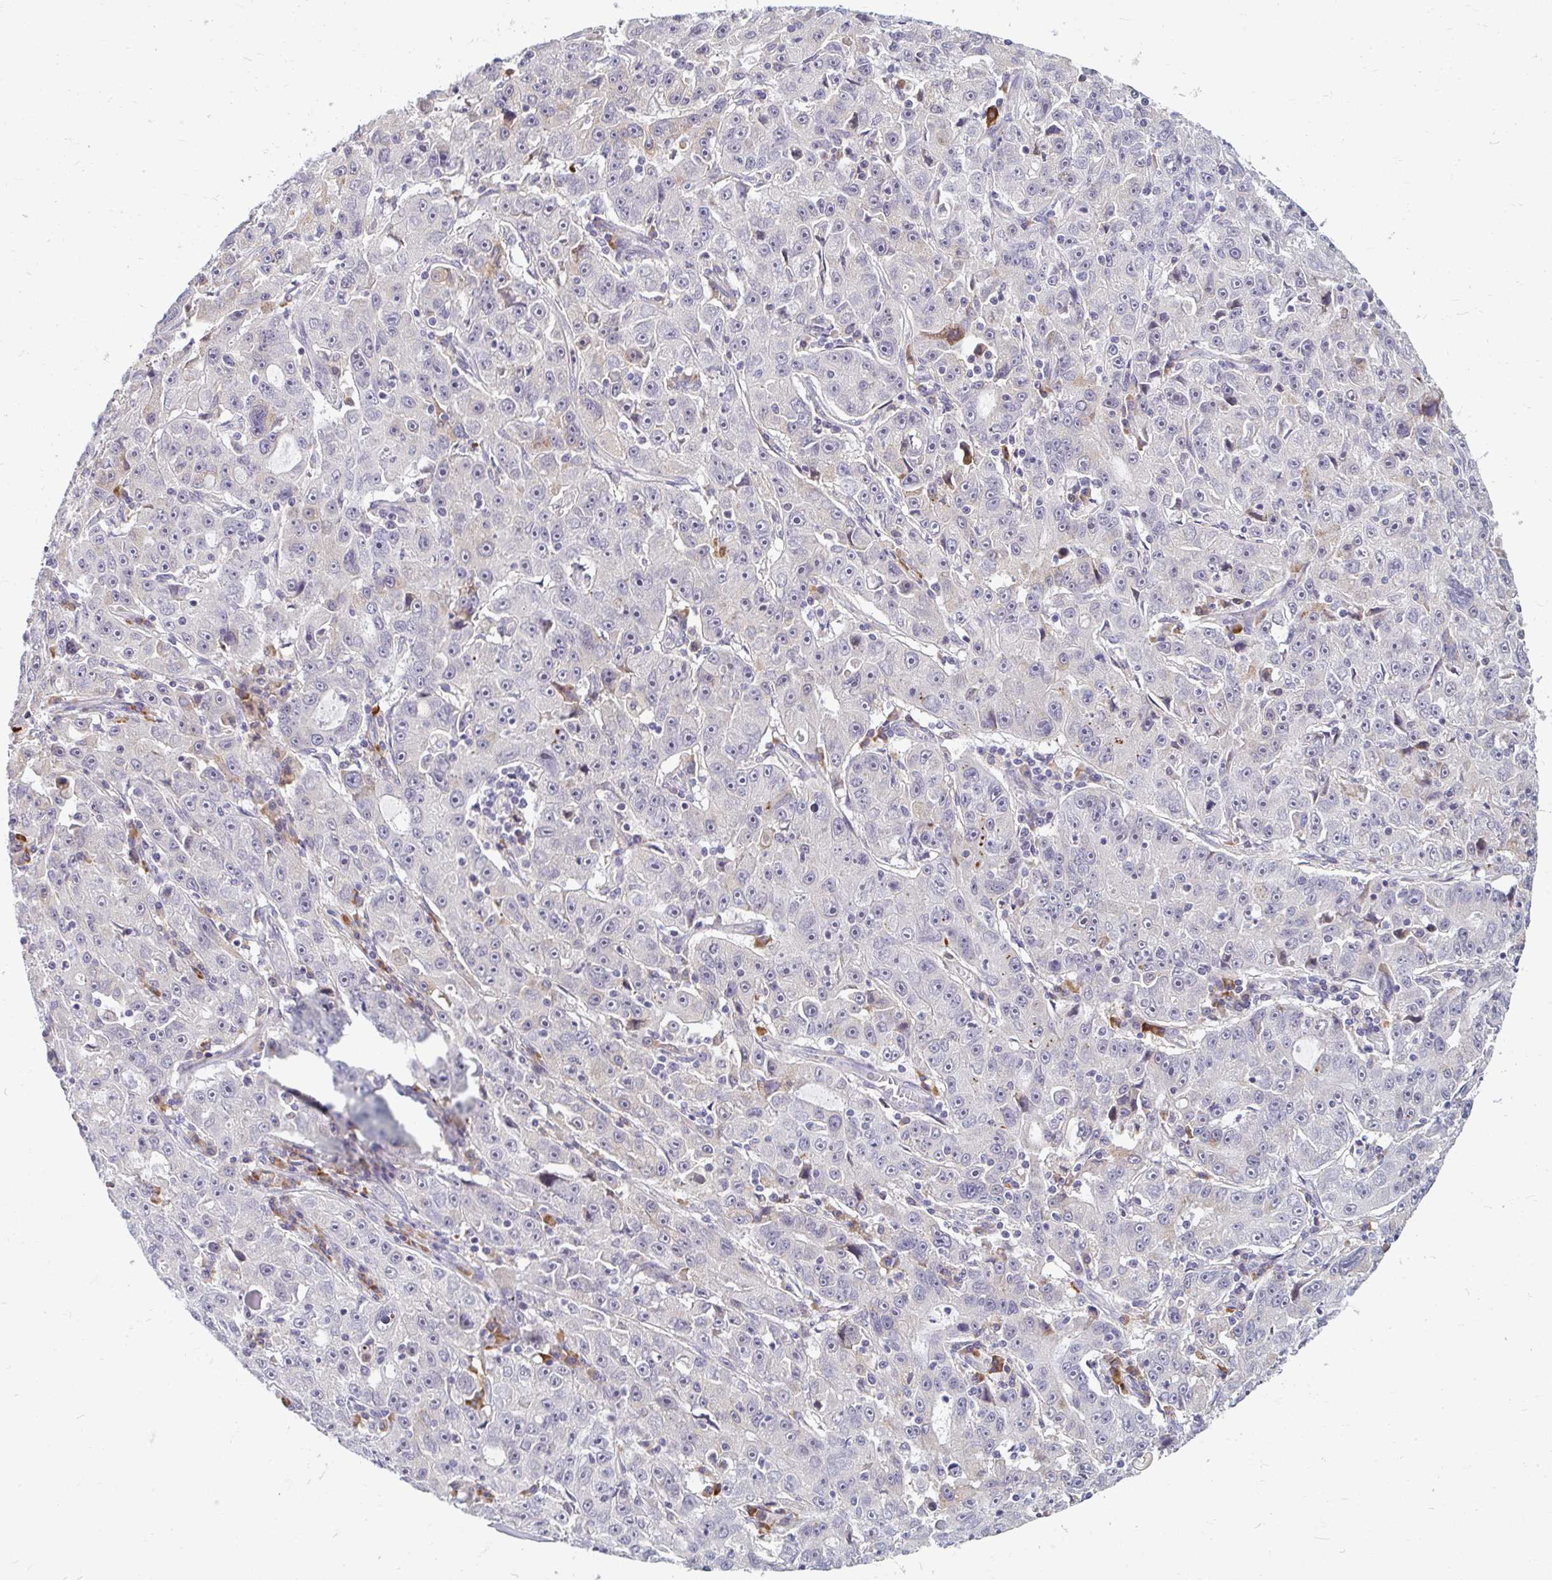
{"staining": {"intensity": "negative", "quantity": "none", "location": "none"}, "tissue": "lung cancer", "cell_type": "Tumor cells", "image_type": "cancer", "snomed": [{"axis": "morphology", "description": "Normal morphology"}, {"axis": "morphology", "description": "Adenocarcinoma, NOS"}, {"axis": "topography", "description": "Lymph node"}, {"axis": "topography", "description": "Lung"}], "caption": "Immunohistochemical staining of lung adenocarcinoma demonstrates no significant positivity in tumor cells.", "gene": "DDN", "patient": {"sex": "female", "age": 57}}